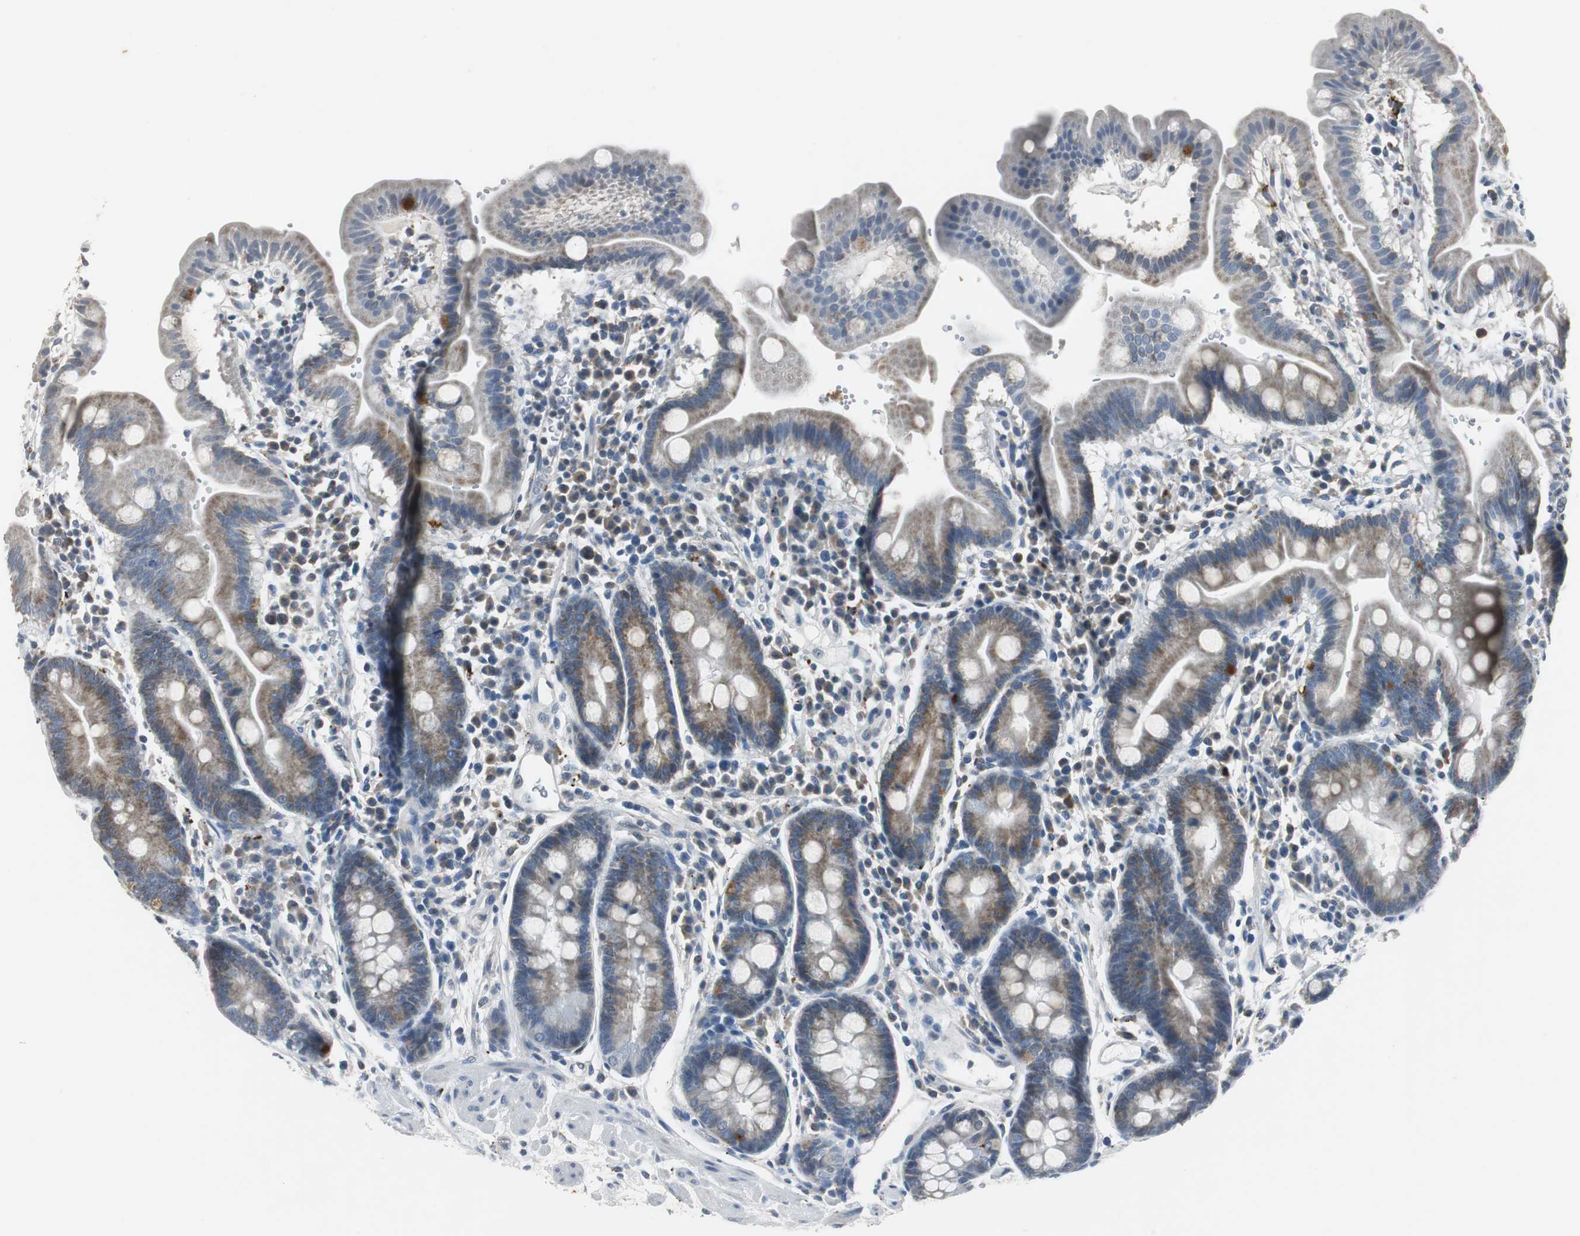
{"staining": {"intensity": "weak", "quantity": "25%-75%", "location": "cytoplasmic/membranous"}, "tissue": "duodenum", "cell_type": "Glandular cells", "image_type": "normal", "snomed": [{"axis": "morphology", "description": "Normal tissue, NOS"}, {"axis": "topography", "description": "Duodenum"}], "caption": "IHC histopathology image of normal duodenum: duodenum stained using immunohistochemistry (IHC) displays low levels of weak protein expression localized specifically in the cytoplasmic/membranous of glandular cells, appearing as a cytoplasmic/membranous brown color.", "gene": "NLGN1", "patient": {"sex": "male", "age": 50}}